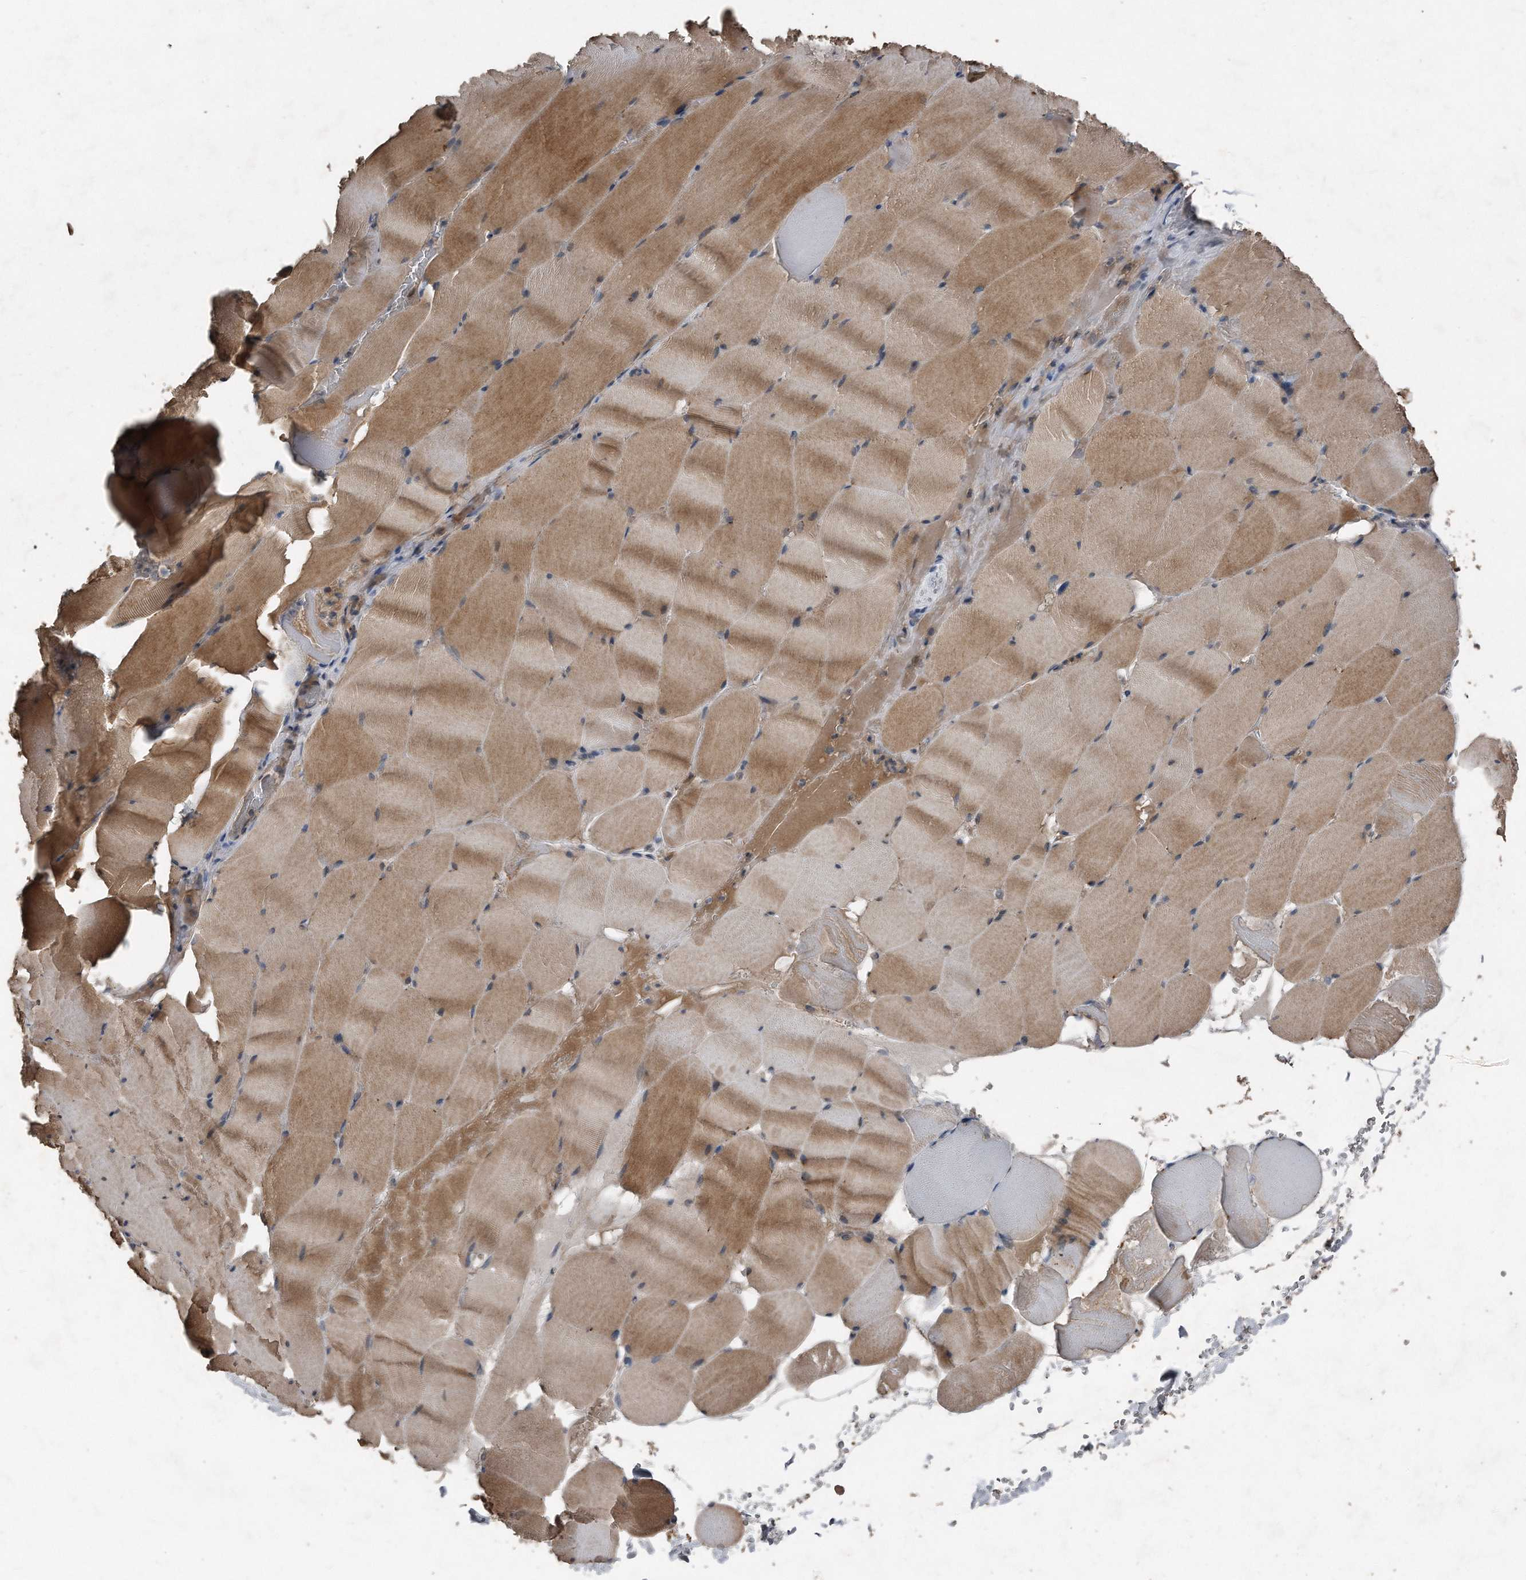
{"staining": {"intensity": "moderate", "quantity": ">75%", "location": "cytoplasmic/membranous"}, "tissue": "skeletal muscle", "cell_type": "Myocytes", "image_type": "normal", "snomed": [{"axis": "morphology", "description": "Normal tissue, NOS"}, {"axis": "topography", "description": "Skeletal muscle"}], "caption": "Immunohistochemical staining of normal human skeletal muscle shows >75% levels of moderate cytoplasmic/membranous protein staining in approximately >75% of myocytes.", "gene": "ANKRD10", "patient": {"sex": "male", "age": 62}}